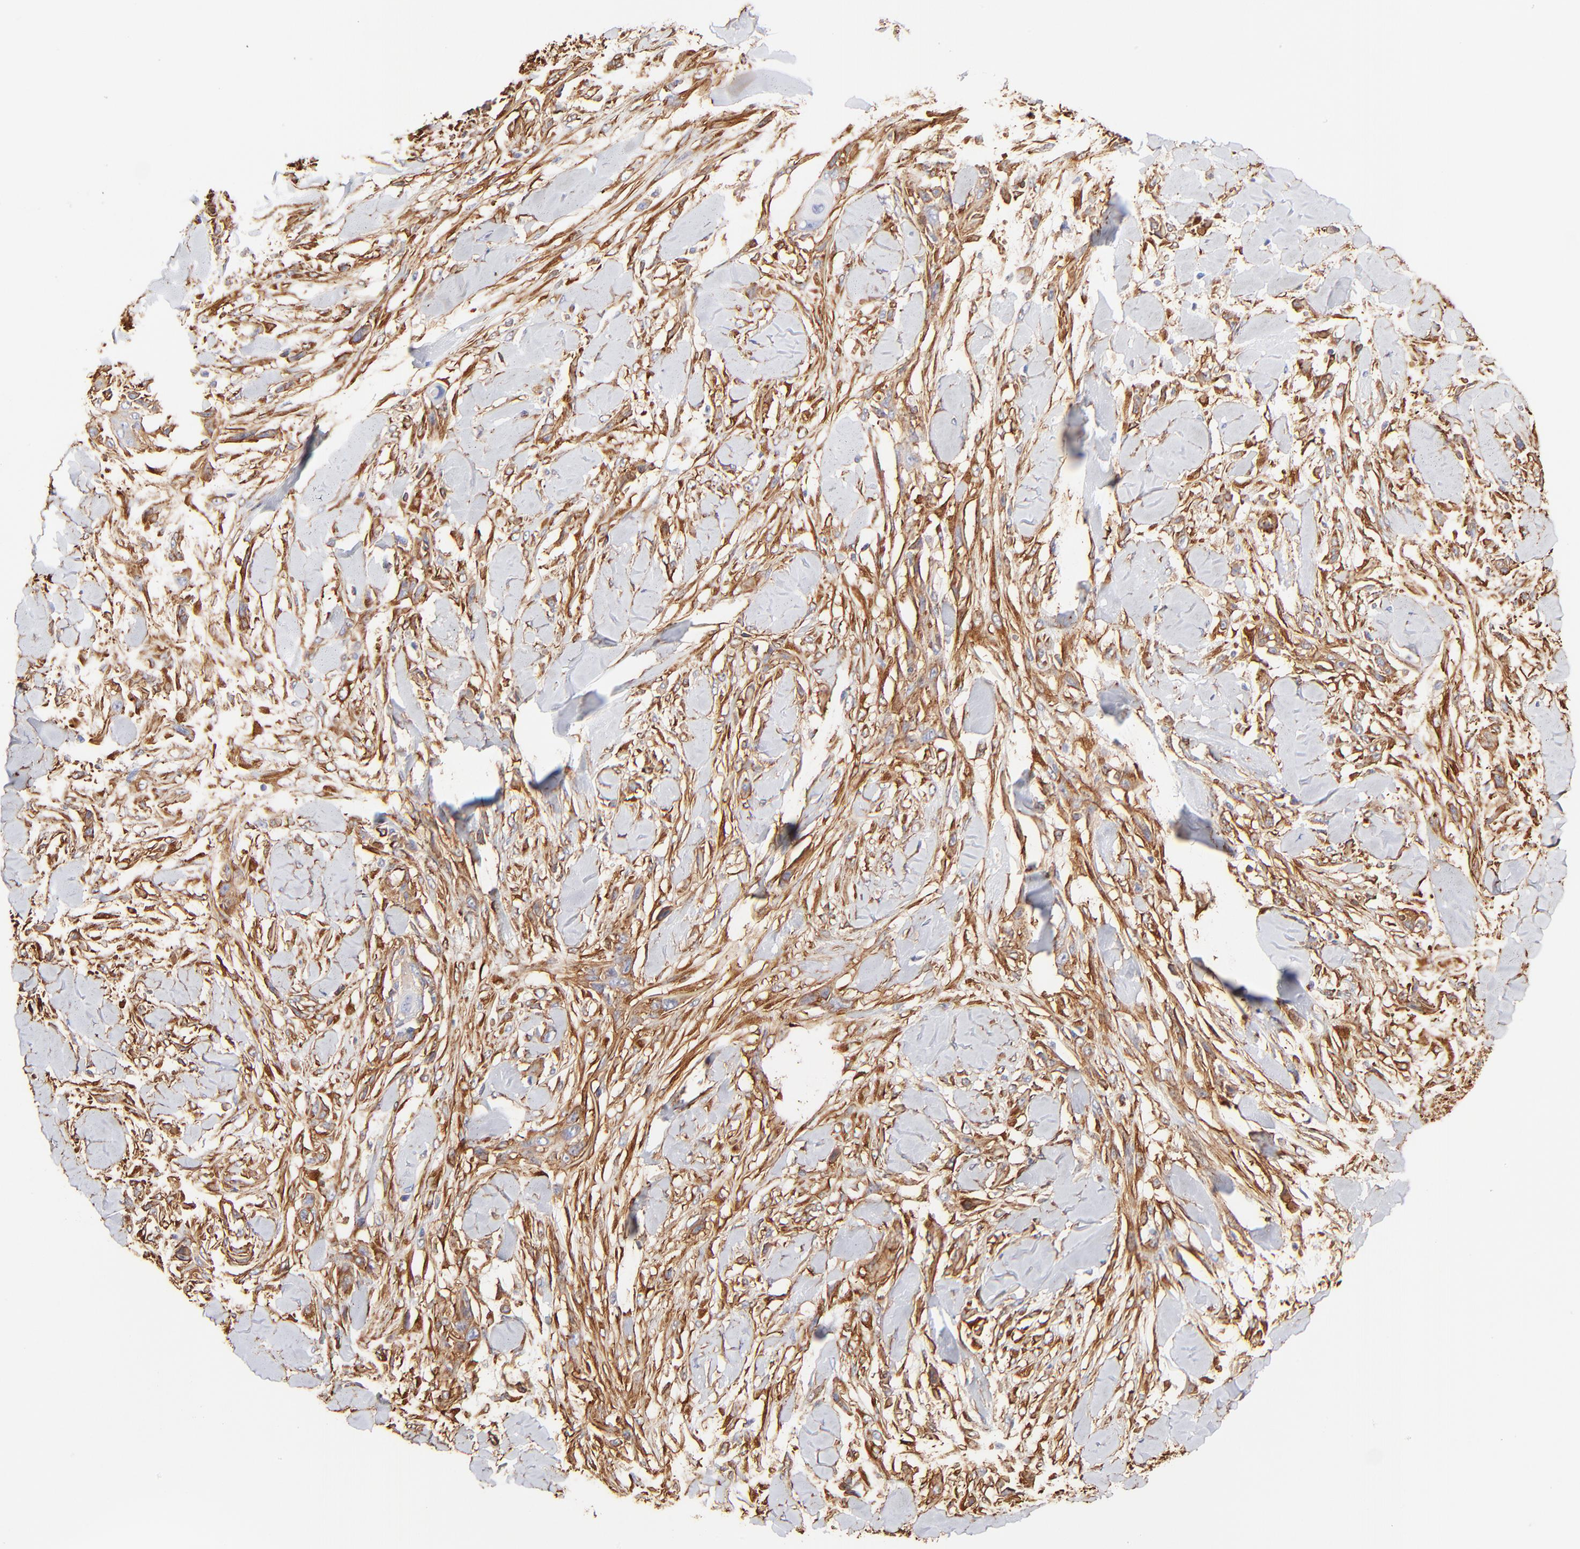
{"staining": {"intensity": "strong", "quantity": ">75%", "location": "cytoplasmic/membranous"}, "tissue": "skin cancer", "cell_type": "Tumor cells", "image_type": "cancer", "snomed": [{"axis": "morphology", "description": "Squamous cell carcinoma, NOS"}, {"axis": "topography", "description": "Skin"}], "caption": "High-power microscopy captured an IHC image of squamous cell carcinoma (skin), revealing strong cytoplasmic/membranous expression in approximately >75% of tumor cells.", "gene": "FLNA", "patient": {"sex": "female", "age": 59}}